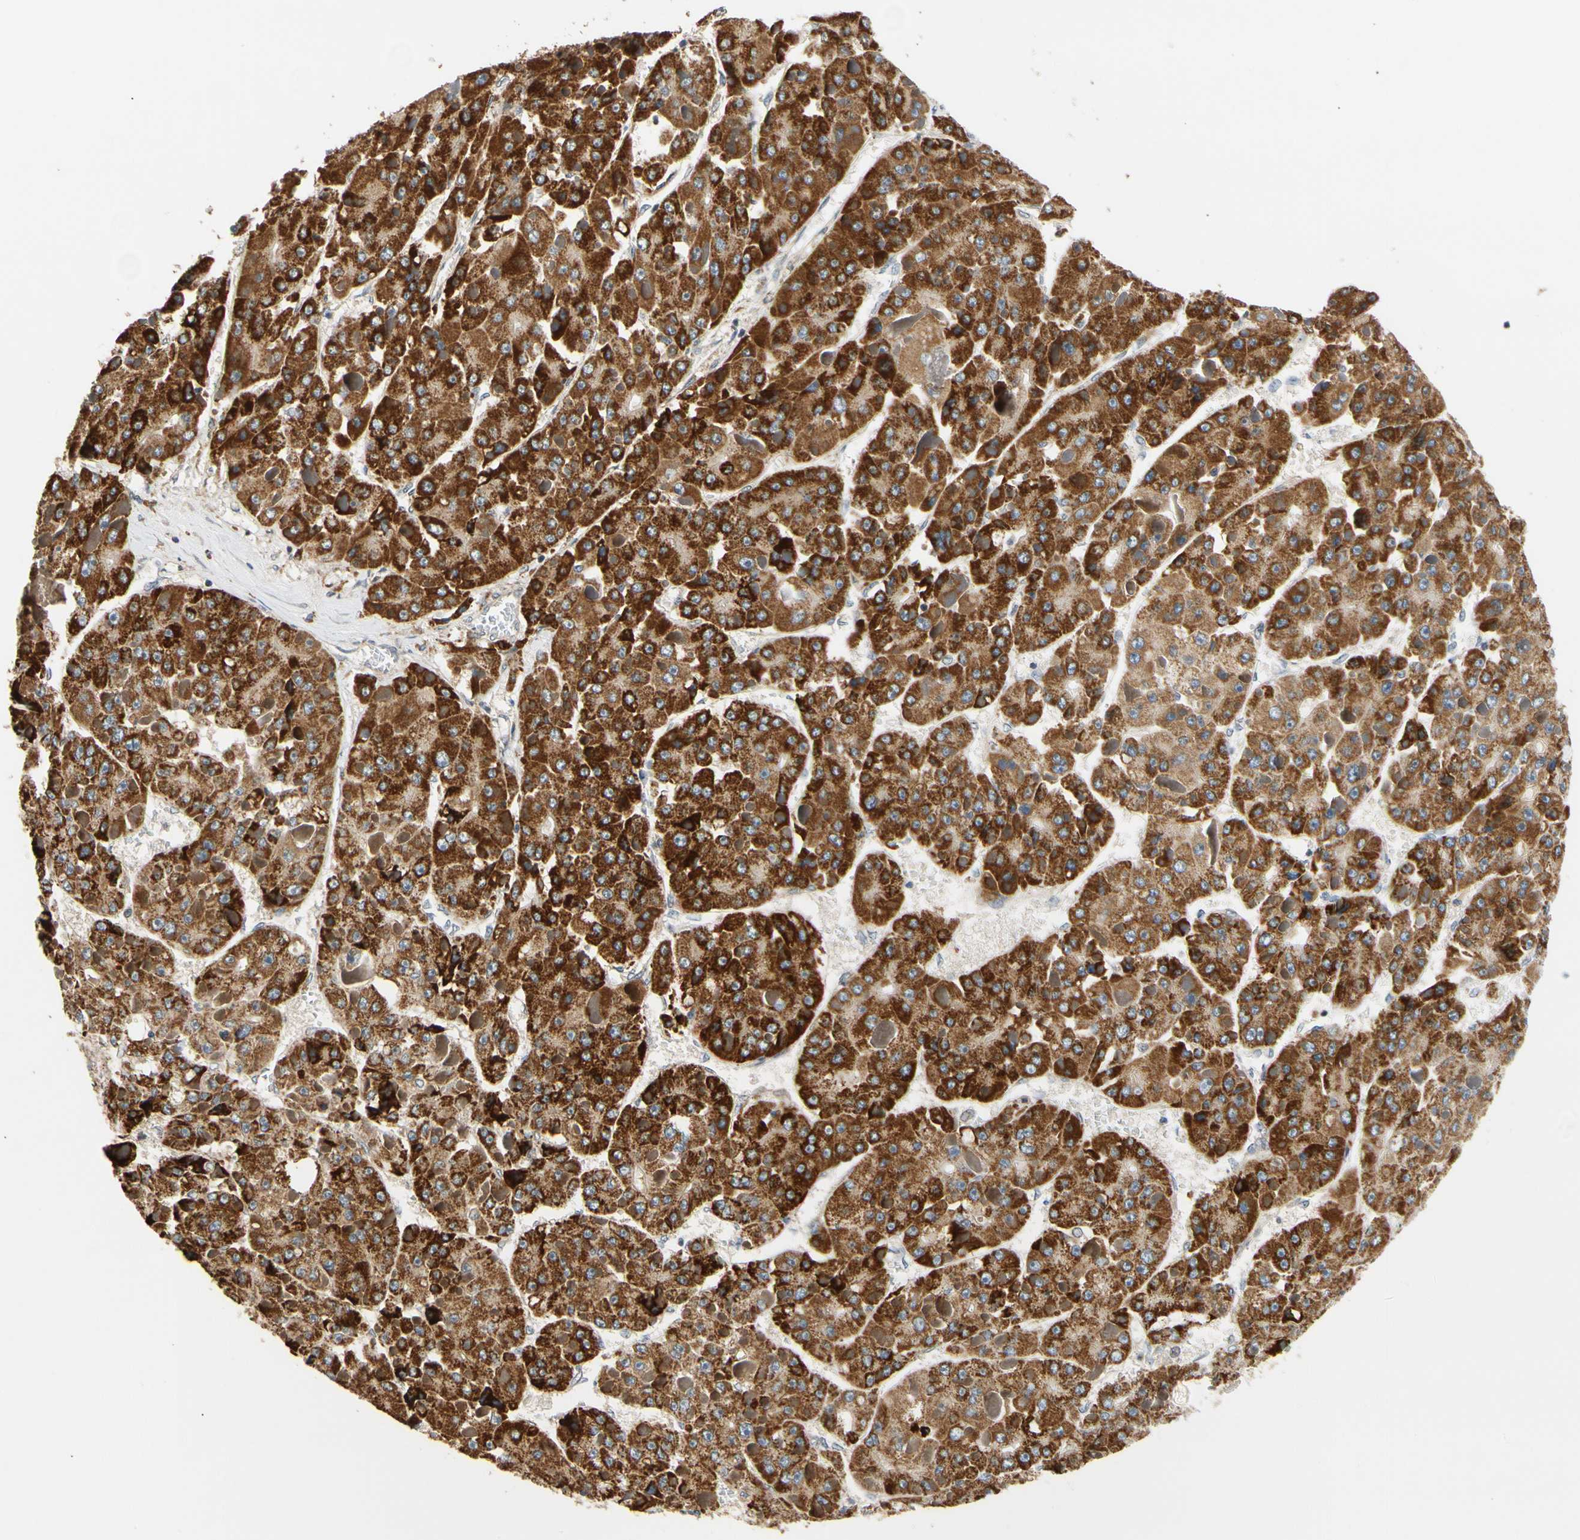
{"staining": {"intensity": "strong", "quantity": ">75%", "location": "cytoplasmic/membranous"}, "tissue": "liver cancer", "cell_type": "Tumor cells", "image_type": "cancer", "snomed": [{"axis": "morphology", "description": "Carcinoma, Hepatocellular, NOS"}, {"axis": "topography", "description": "Liver"}], "caption": "Liver hepatocellular carcinoma stained with a protein marker shows strong staining in tumor cells.", "gene": "ANKHD1", "patient": {"sex": "female", "age": 73}}